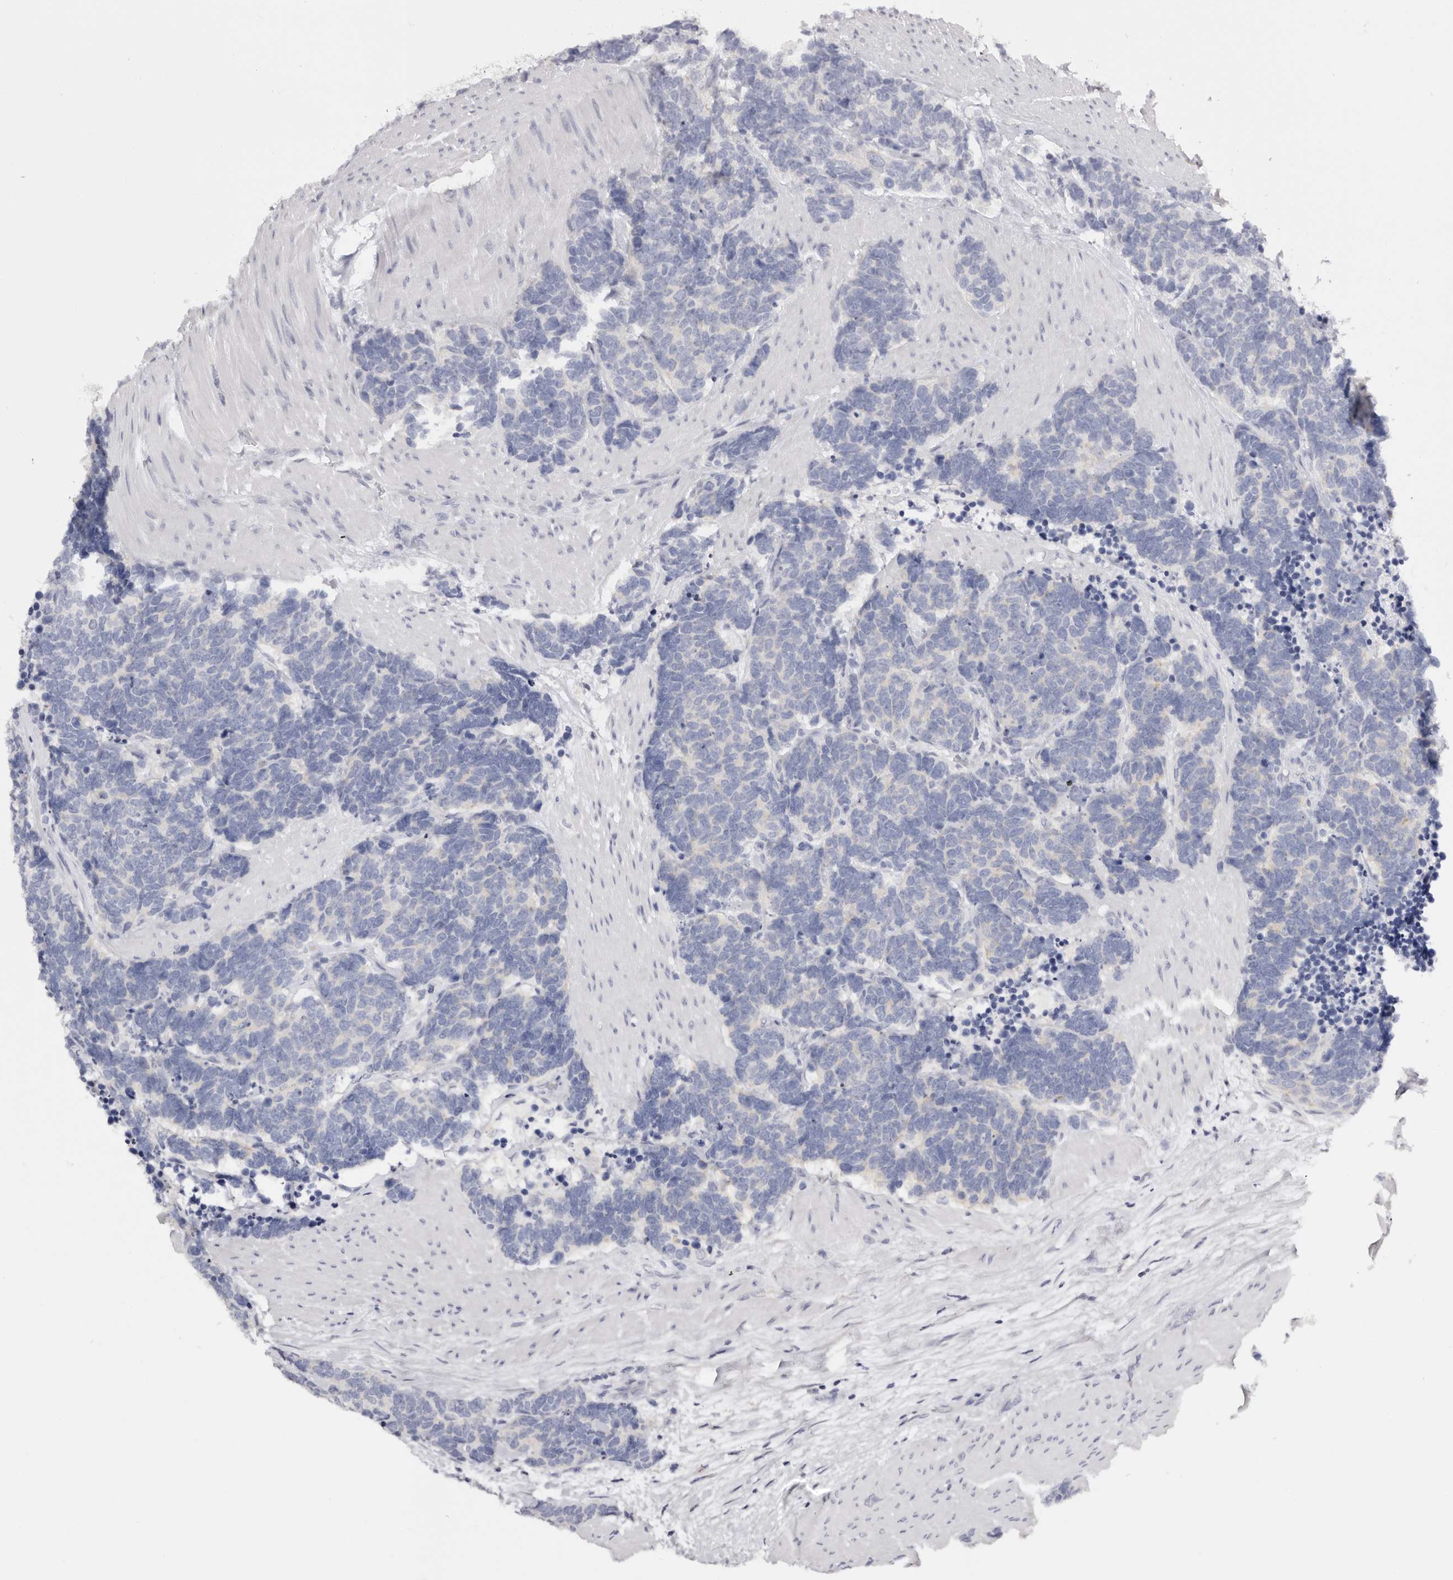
{"staining": {"intensity": "negative", "quantity": "none", "location": "none"}, "tissue": "carcinoid", "cell_type": "Tumor cells", "image_type": "cancer", "snomed": [{"axis": "morphology", "description": "Carcinoma, NOS"}, {"axis": "morphology", "description": "Carcinoid, malignant, NOS"}, {"axis": "topography", "description": "Urinary bladder"}], "caption": "This is an immunohistochemistry (IHC) micrograph of human malignant carcinoid. There is no expression in tumor cells.", "gene": "ROM1", "patient": {"sex": "male", "age": 57}}